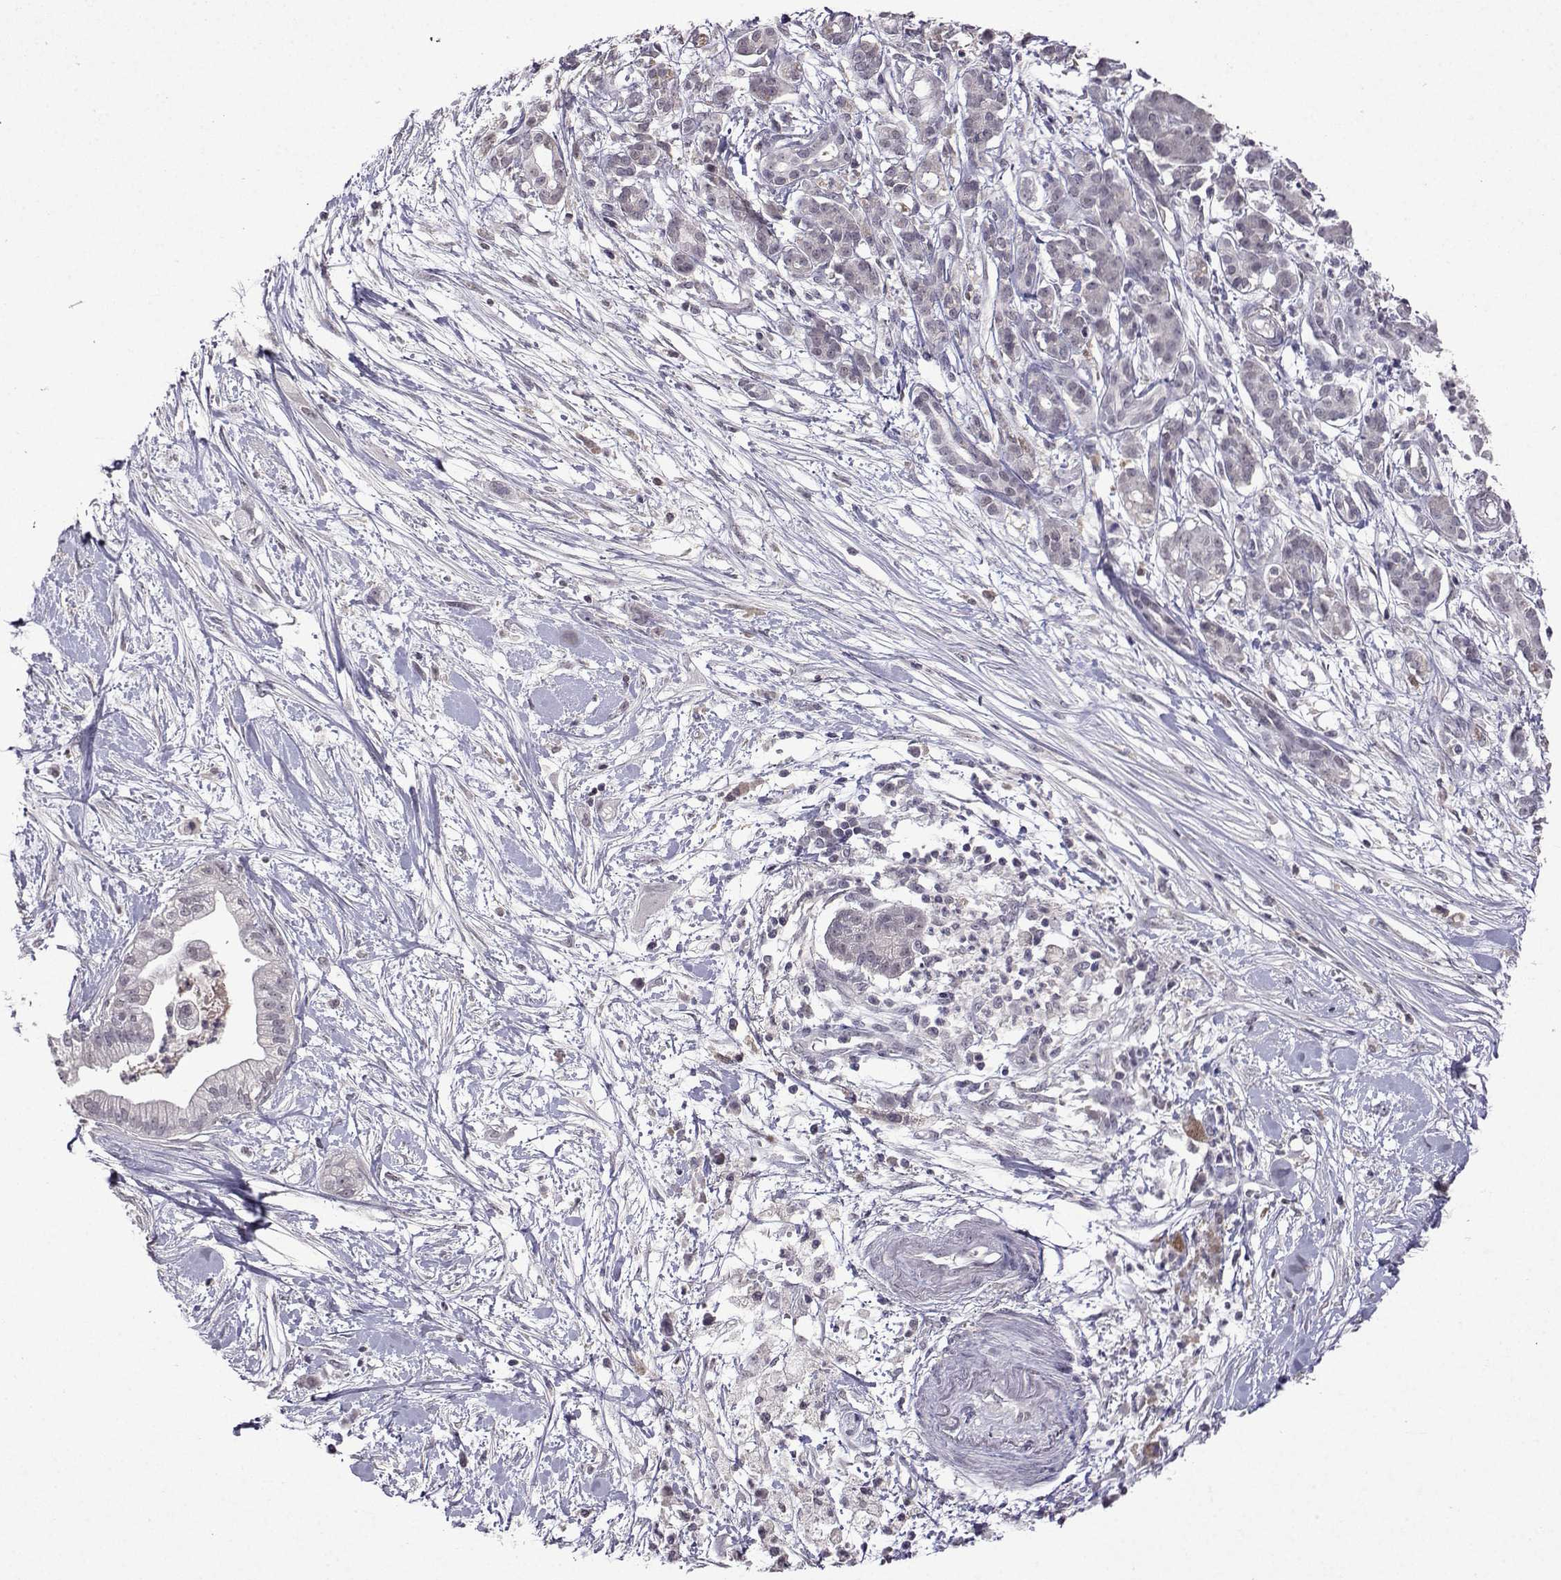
{"staining": {"intensity": "negative", "quantity": "none", "location": "none"}, "tissue": "pancreatic cancer", "cell_type": "Tumor cells", "image_type": "cancer", "snomed": [{"axis": "morphology", "description": "Normal tissue, NOS"}, {"axis": "morphology", "description": "Adenocarcinoma, NOS"}, {"axis": "topography", "description": "Lymph node"}, {"axis": "topography", "description": "Pancreas"}], "caption": "Micrograph shows no protein expression in tumor cells of adenocarcinoma (pancreatic) tissue. The staining is performed using DAB (3,3'-diaminobenzidine) brown chromogen with nuclei counter-stained in using hematoxylin.", "gene": "CCL28", "patient": {"sex": "female", "age": 58}}